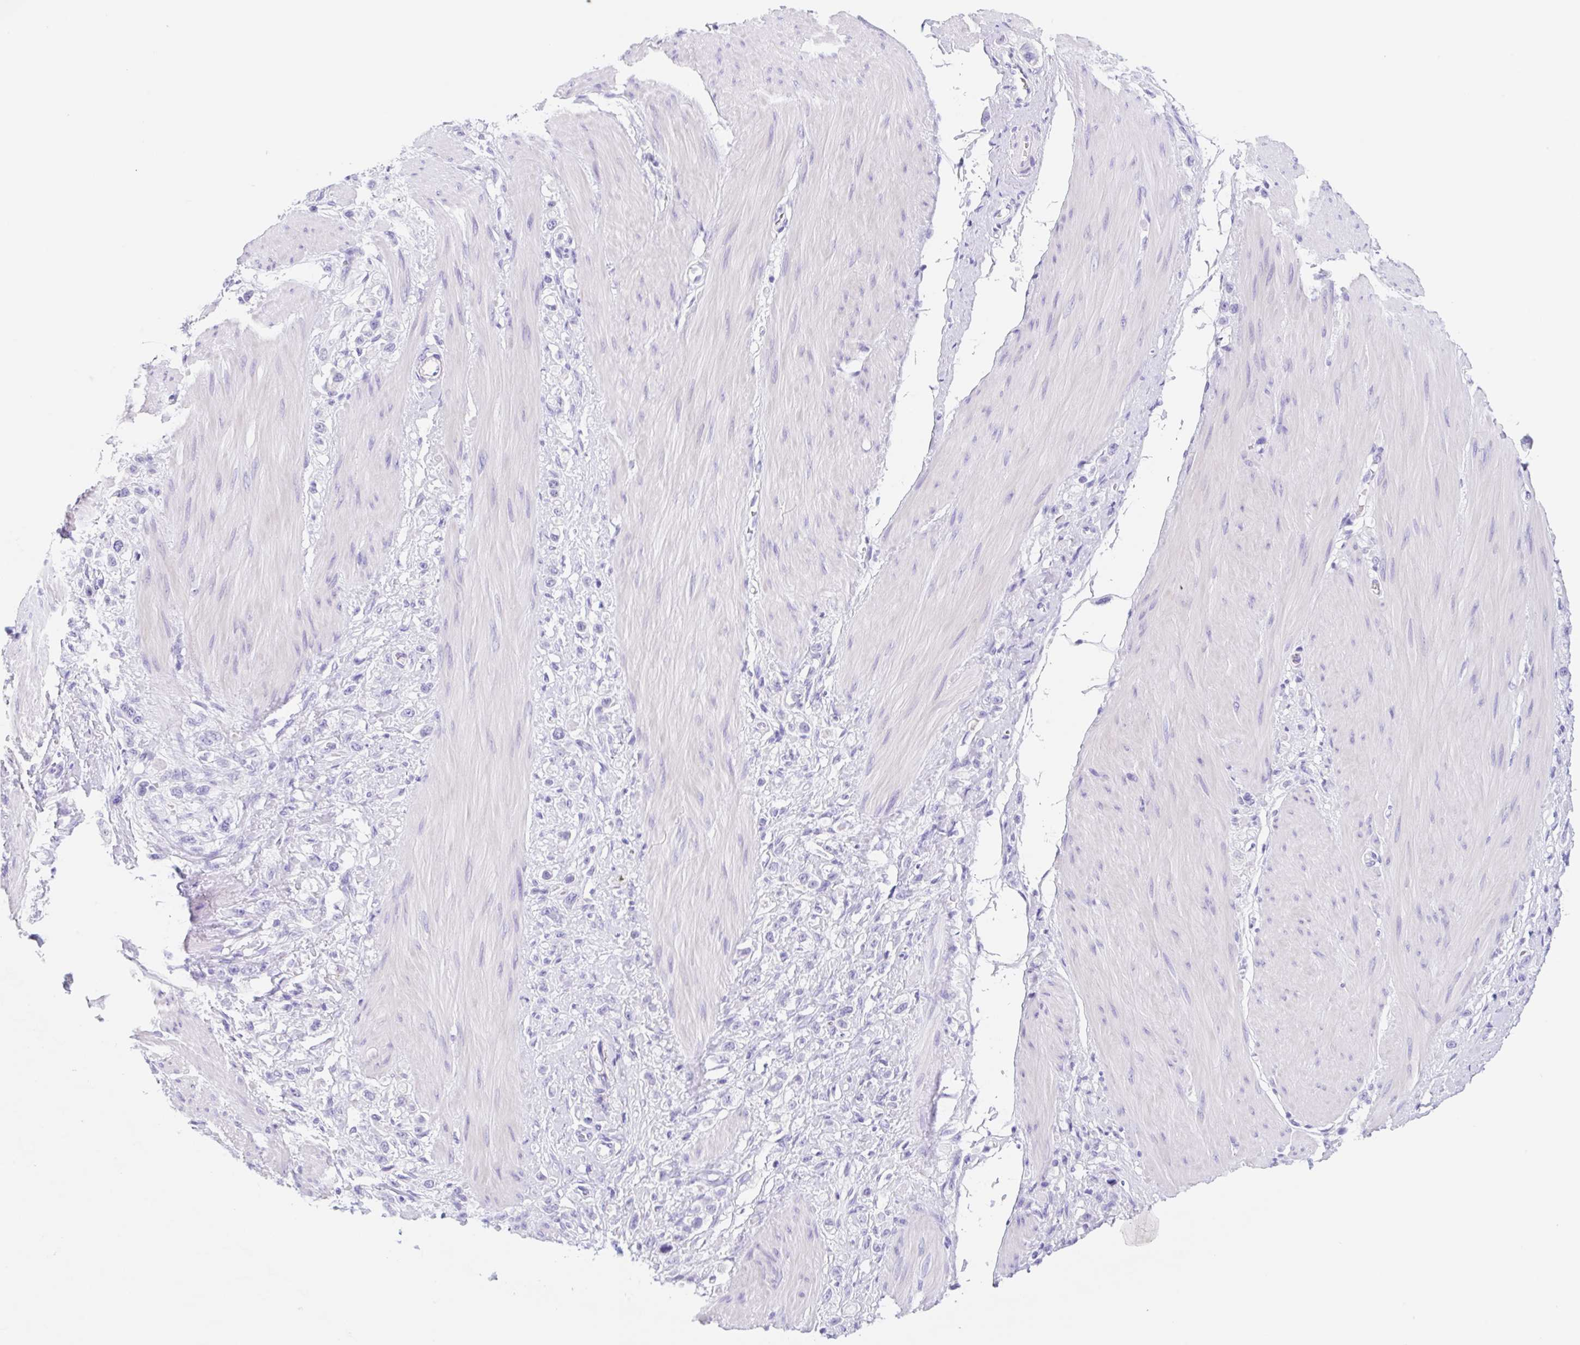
{"staining": {"intensity": "negative", "quantity": "none", "location": "none"}, "tissue": "stomach cancer", "cell_type": "Tumor cells", "image_type": "cancer", "snomed": [{"axis": "morphology", "description": "Adenocarcinoma, NOS"}, {"axis": "topography", "description": "Stomach"}], "caption": "Protein analysis of stomach cancer reveals no significant staining in tumor cells. (Brightfield microscopy of DAB IHC at high magnification).", "gene": "KLK8", "patient": {"sex": "female", "age": 65}}